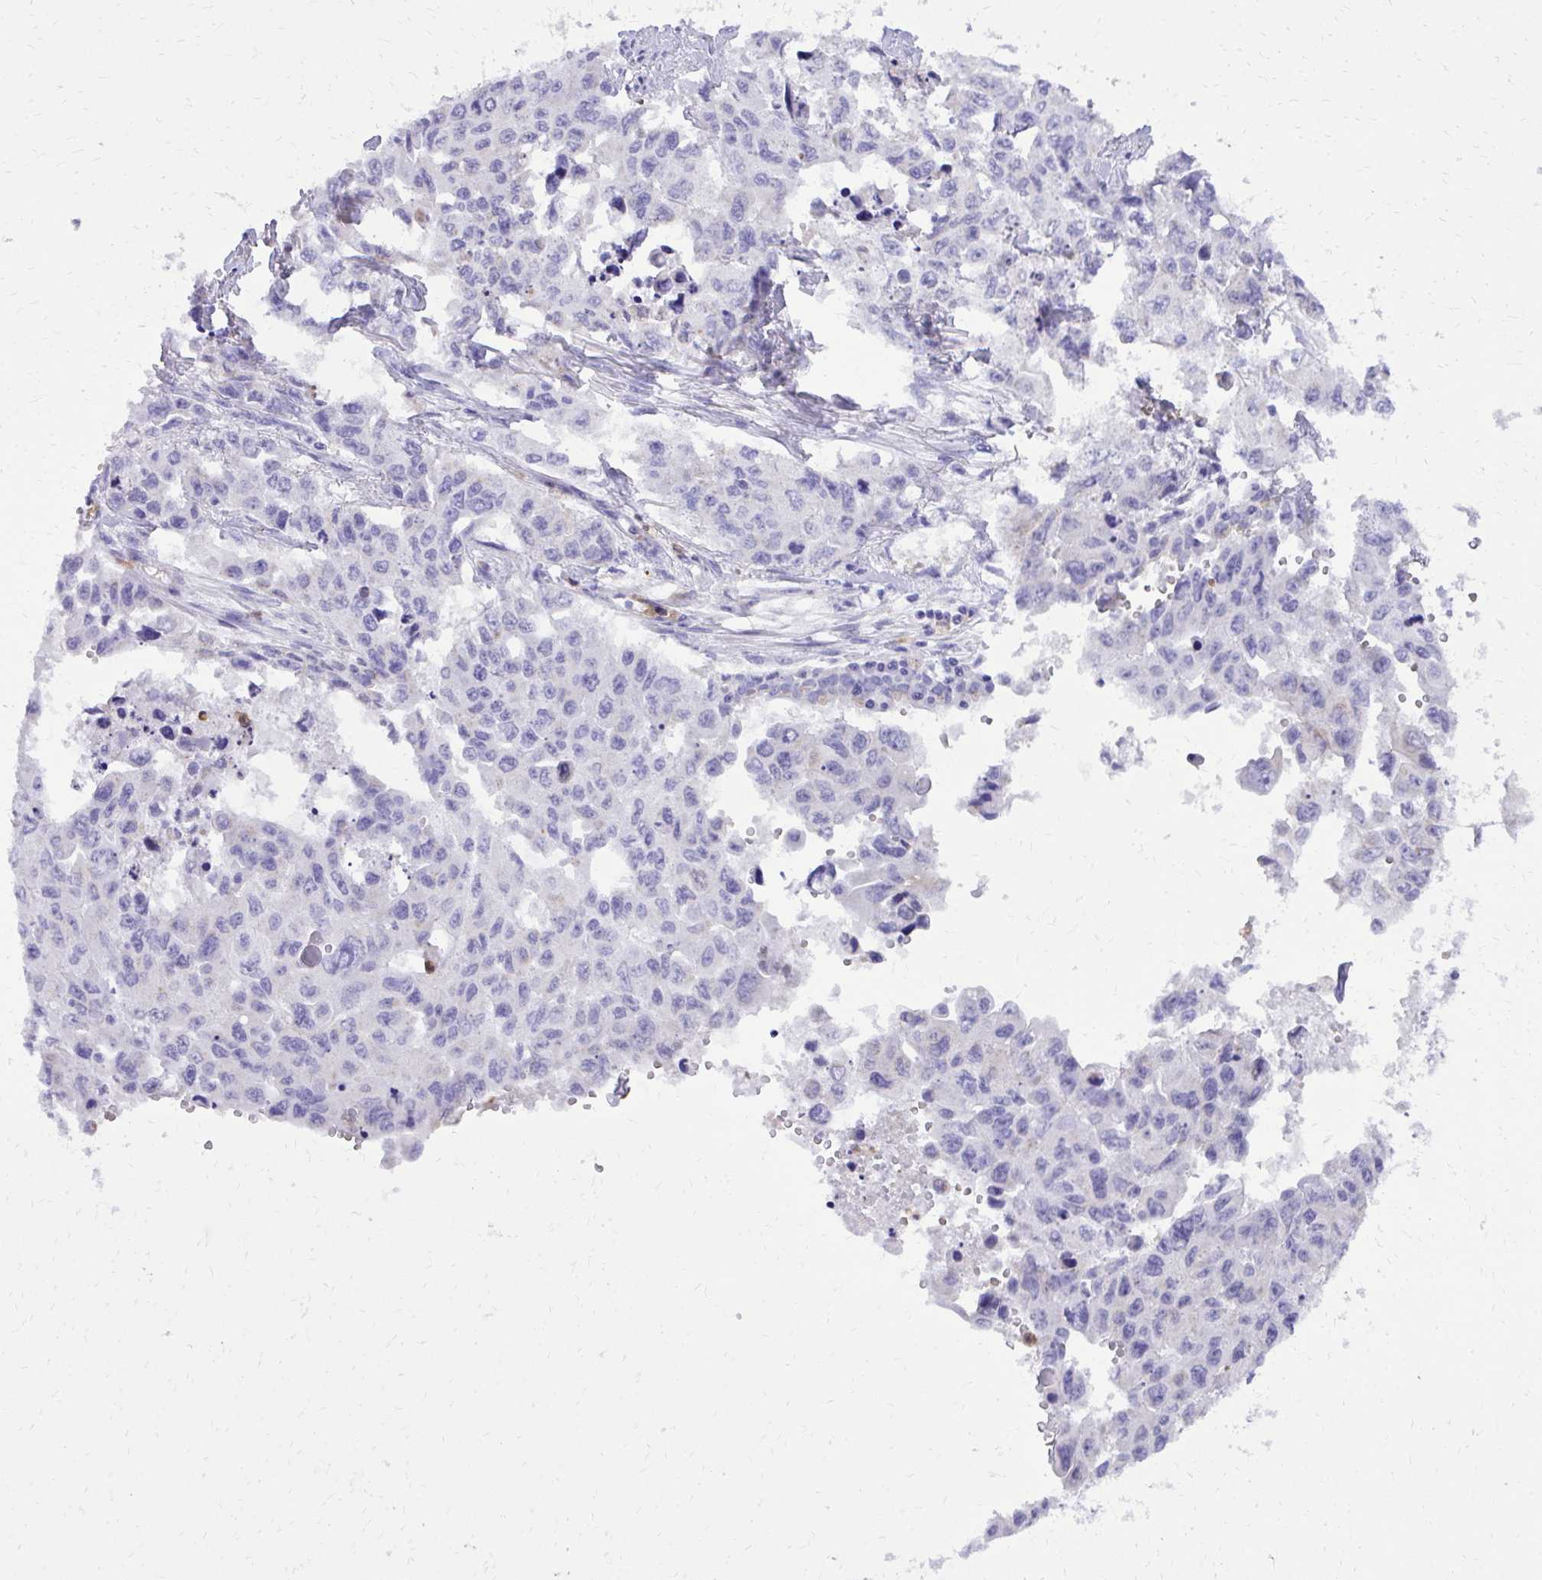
{"staining": {"intensity": "negative", "quantity": "none", "location": "none"}, "tissue": "lung cancer", "cell_type": "Tumor cells", "image_type": "cancer", "snomed": [{"axis": "morphology", "description": "Adenocarcinoma, NOS"}, {"axis": "topography", "description": "Lung"}], "caption": "Immunohistochemistry (IHC) image of neoplastic tissue: lung adenocarcinoma stained with DAB displays no significant protein positivity in tumor cells.", "gene": "CAT", "patient": {"sex": "male", "age": 64}}